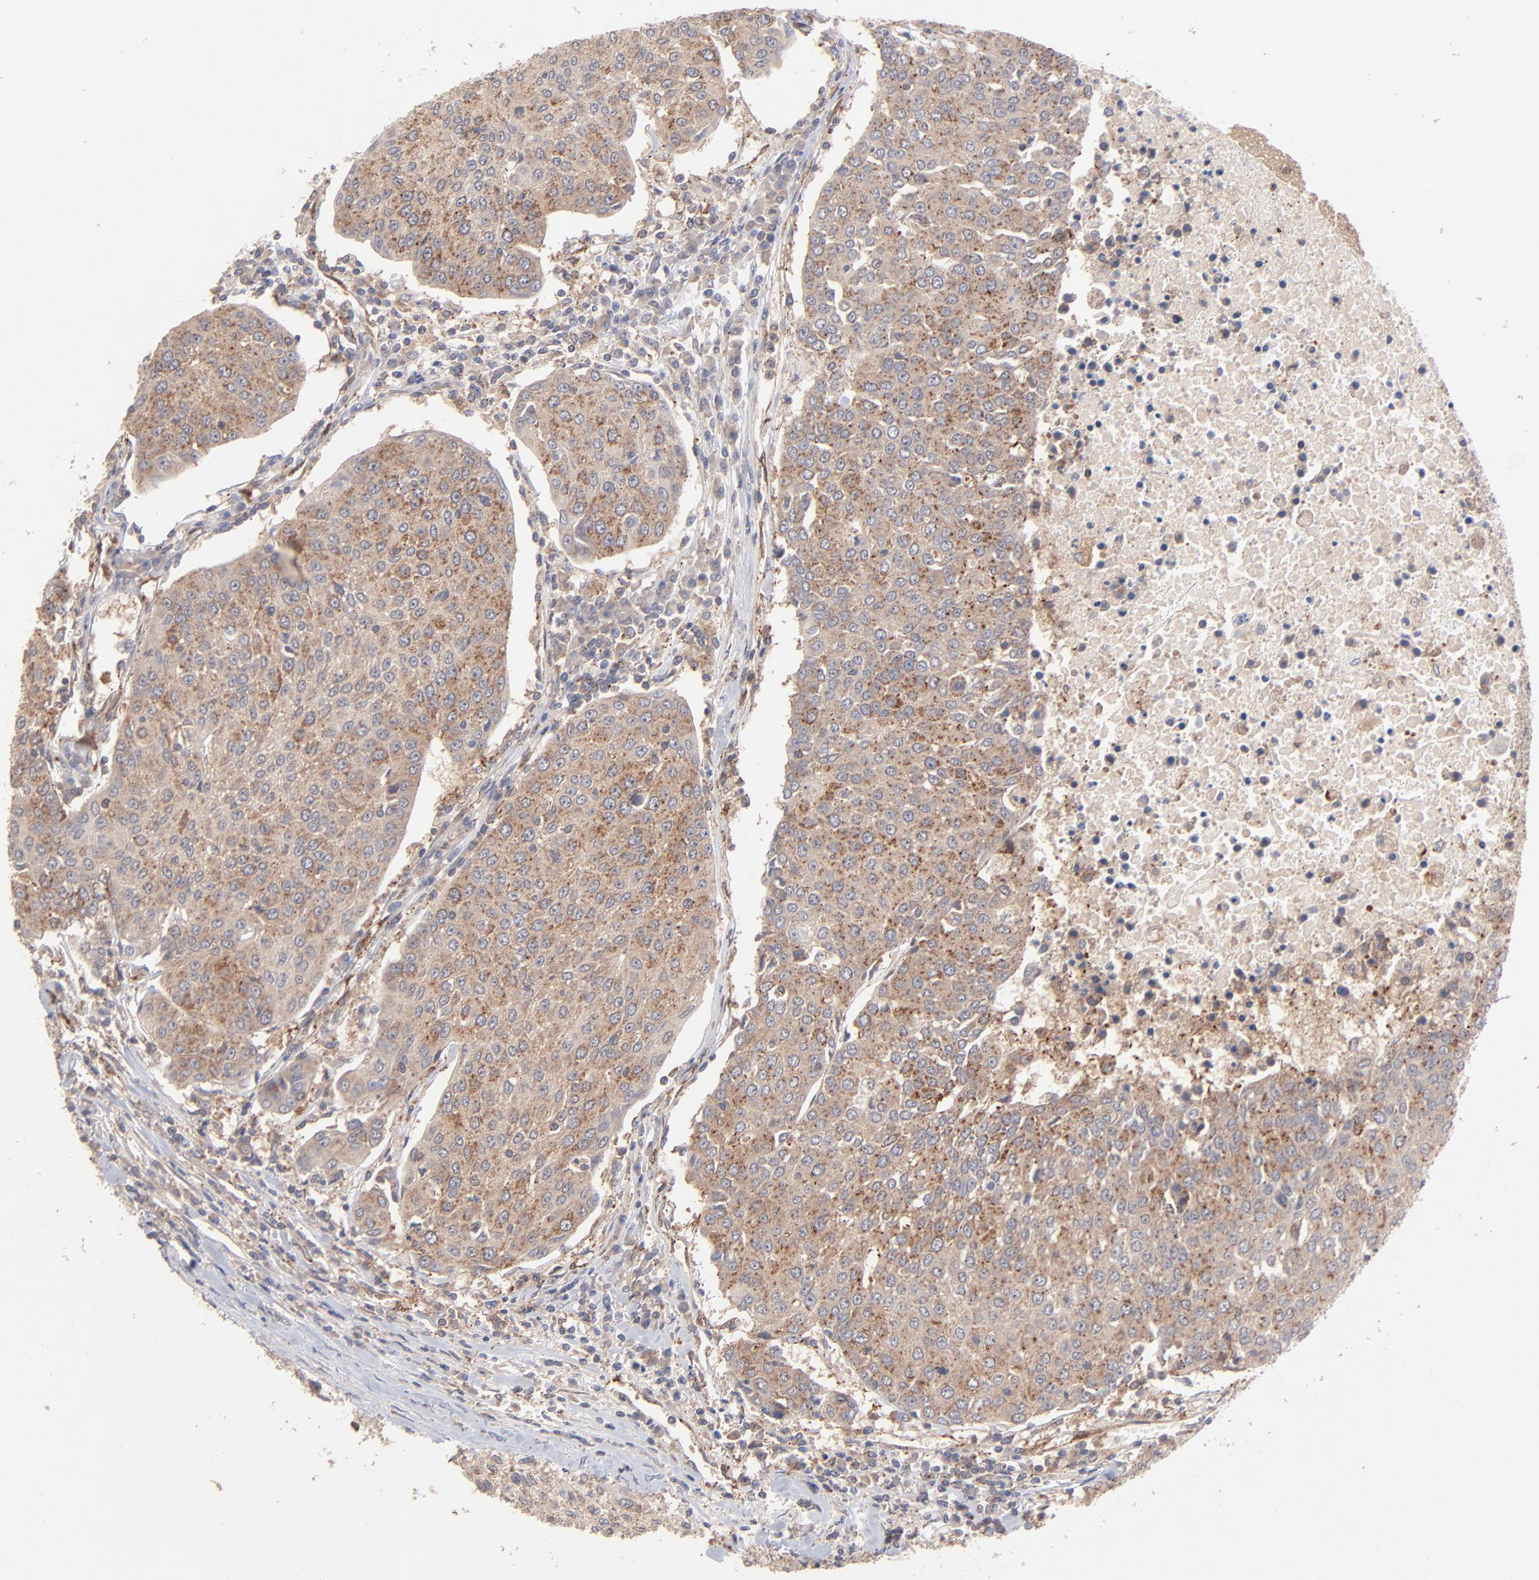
{"staining": {"intensity": "moderate", "quantity": ">75%", "location": "cytoplasmic/membranous"}, "tissue": "urothelial cancer", "cell_type": "Tumor cells", "image_type": "cancer", "snomed": [{"axis": "morphology", "description": "Urothelial carcinoma, High grade"}, {"axis": "topography", "description": "Urinary bladder"}], "caption": "Tumor cells display medium levels of moderate cytoplasmic/membranous positivity in about >75% of cells in human high-grade urothelial carcinoma.", "gene": "IVNS1ABP", "patient": {"sex": "female", "age": 85}}